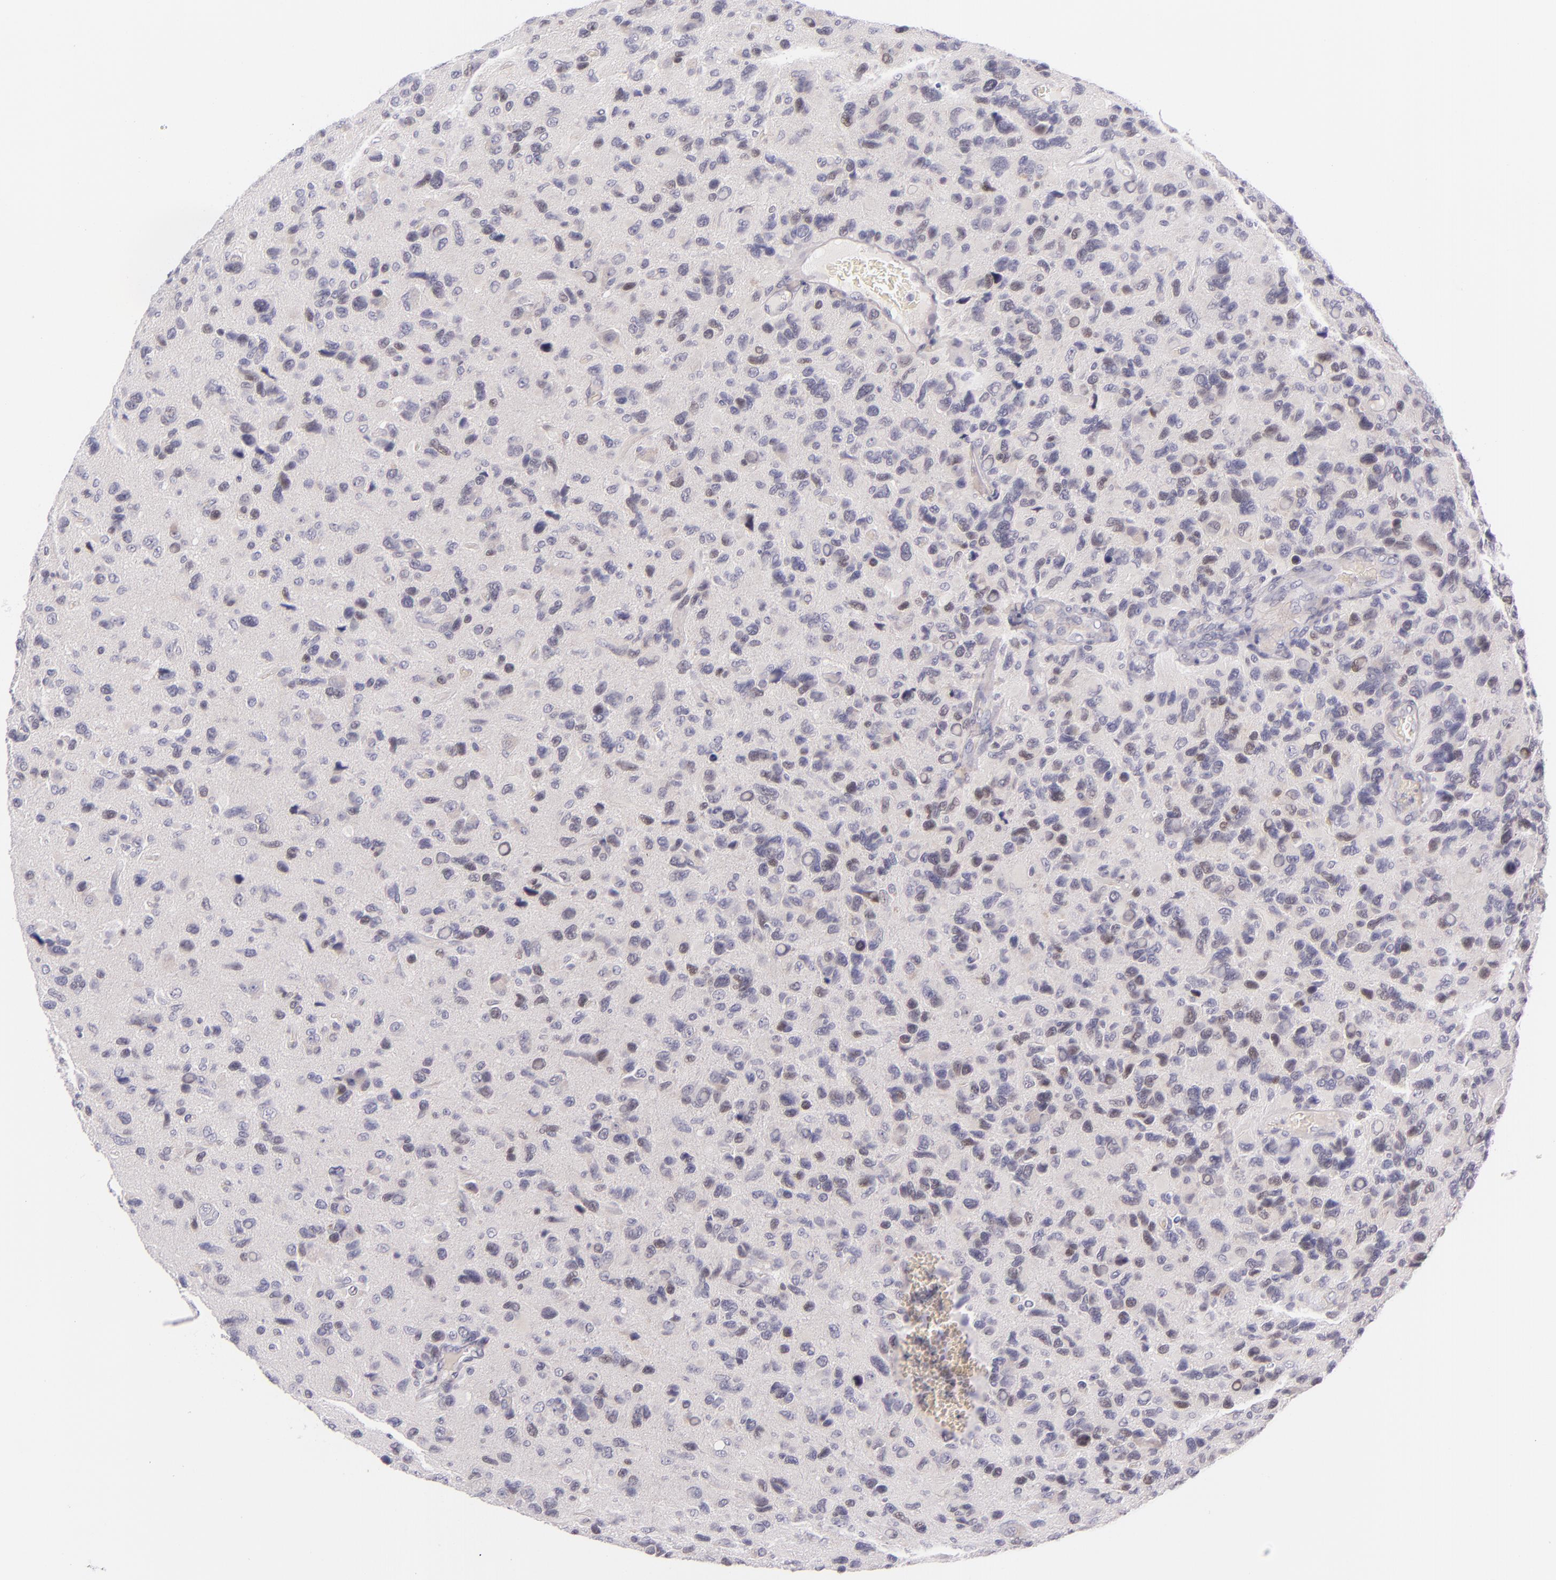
{"staining": {"intensity": "negative", "quantity": "none", "location": "none"}, "tissue": "glioma", "cell_type": "Tumor cells", "image_type": "cancer", "snomed": [{"axis": "morphology", "description": "Glioma, malignant, High grade"}, {"axis": "topography", "description": "Brain"}], "caption": "IHC photomicrograph of human high-grade glioma (malignant) stained for a protein (brown), which displays no expression in tumor cells. (DAB IHC, high magnification).", "gene": "BCL3", "patient": {"sex": "male", "age": 77}}